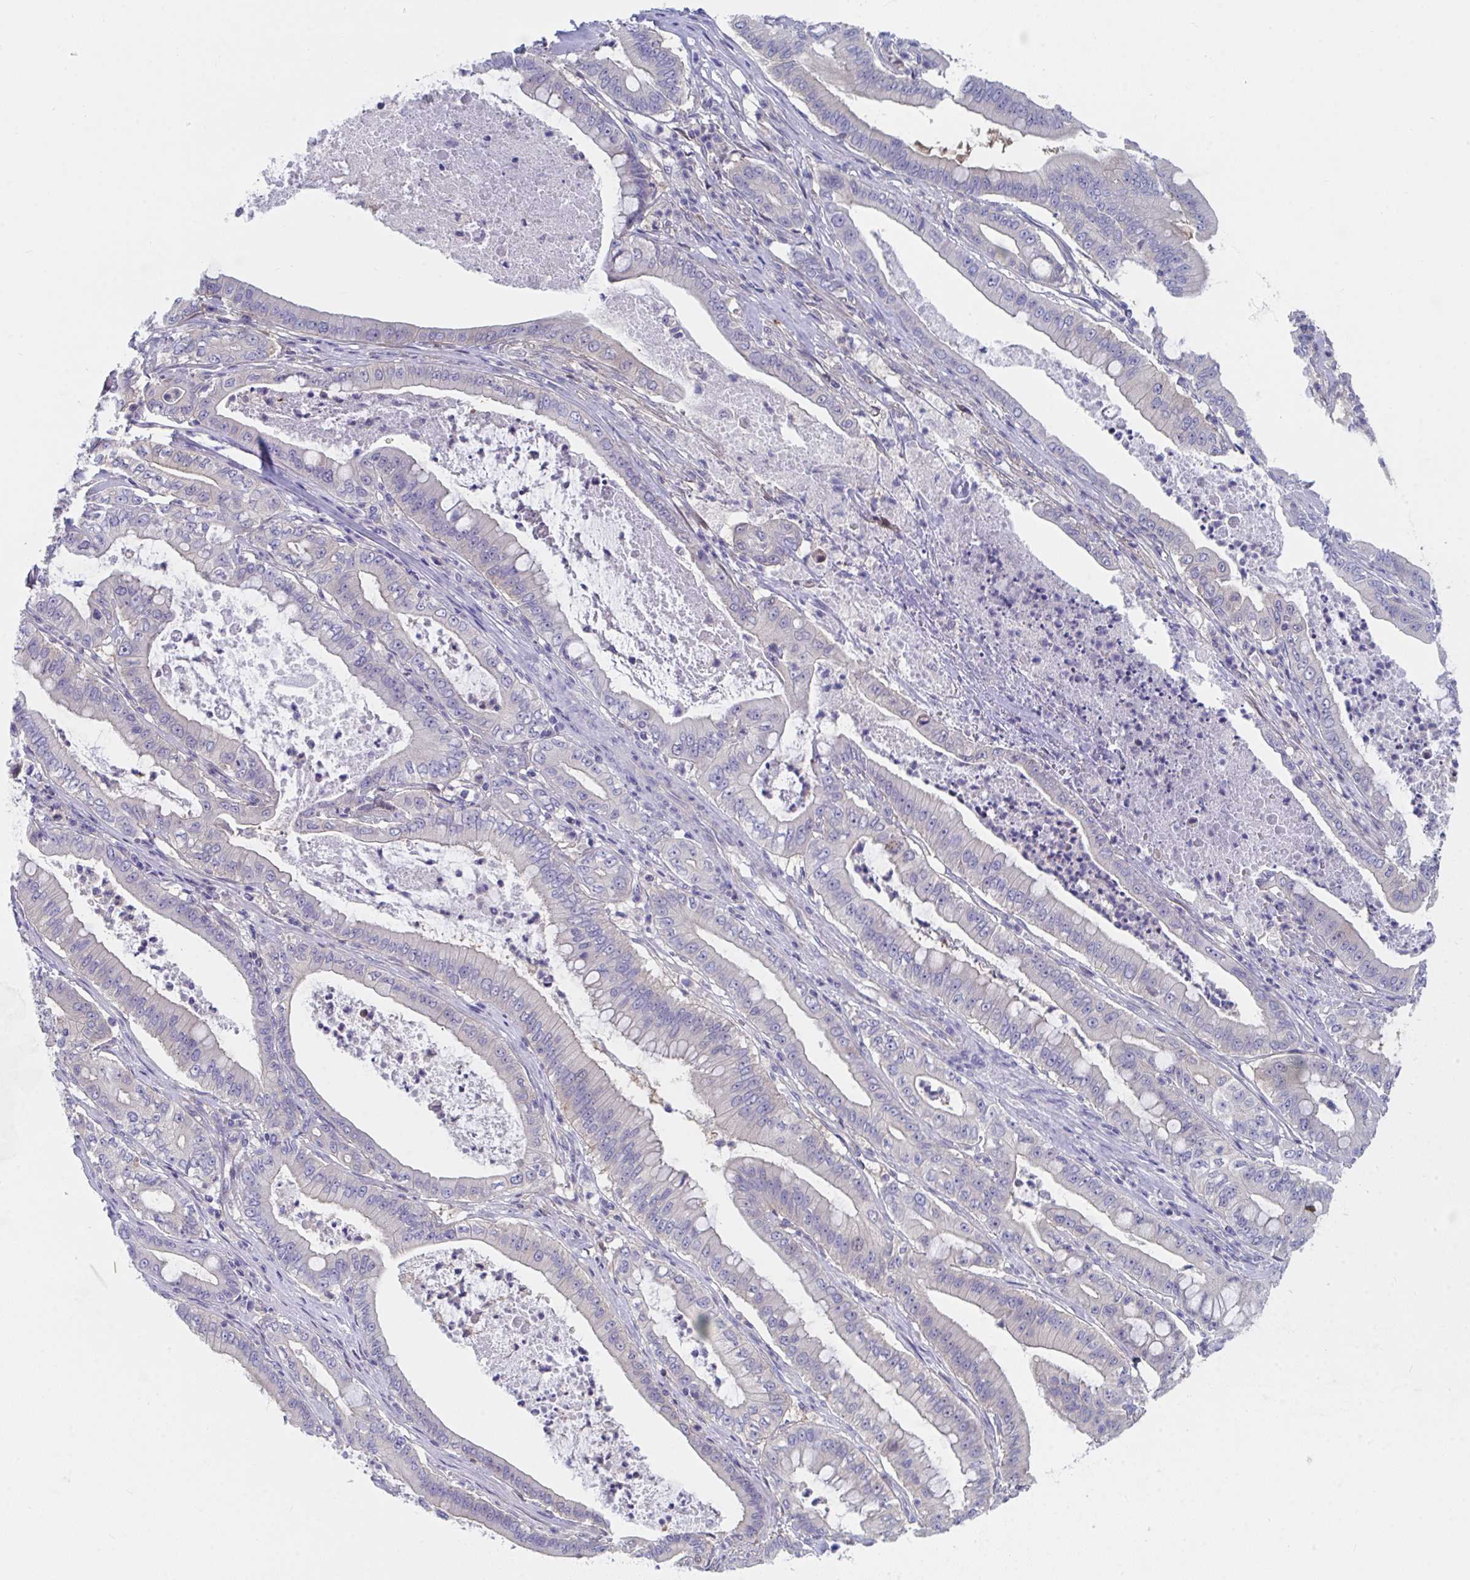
{"staining": {"intensity": "negative", "quantity": "none", "location": "none"}, "tissue": "pancreatic cancer", "cell_type": "Tumor cells", "image_type": "cancer", "snomed": [{"axis": "morphology", "description": "Adenocarcinoma, NOS"}, {"axis": "topography", "description": "Pancreas"}], "caption": "This is an immunohistochemistry micrograph of adenocarcinoma (pancreatic). There is no positivity in tumor cells.", "gene": "P2RX3", "patient": {"sex": "male", "age": 71}}